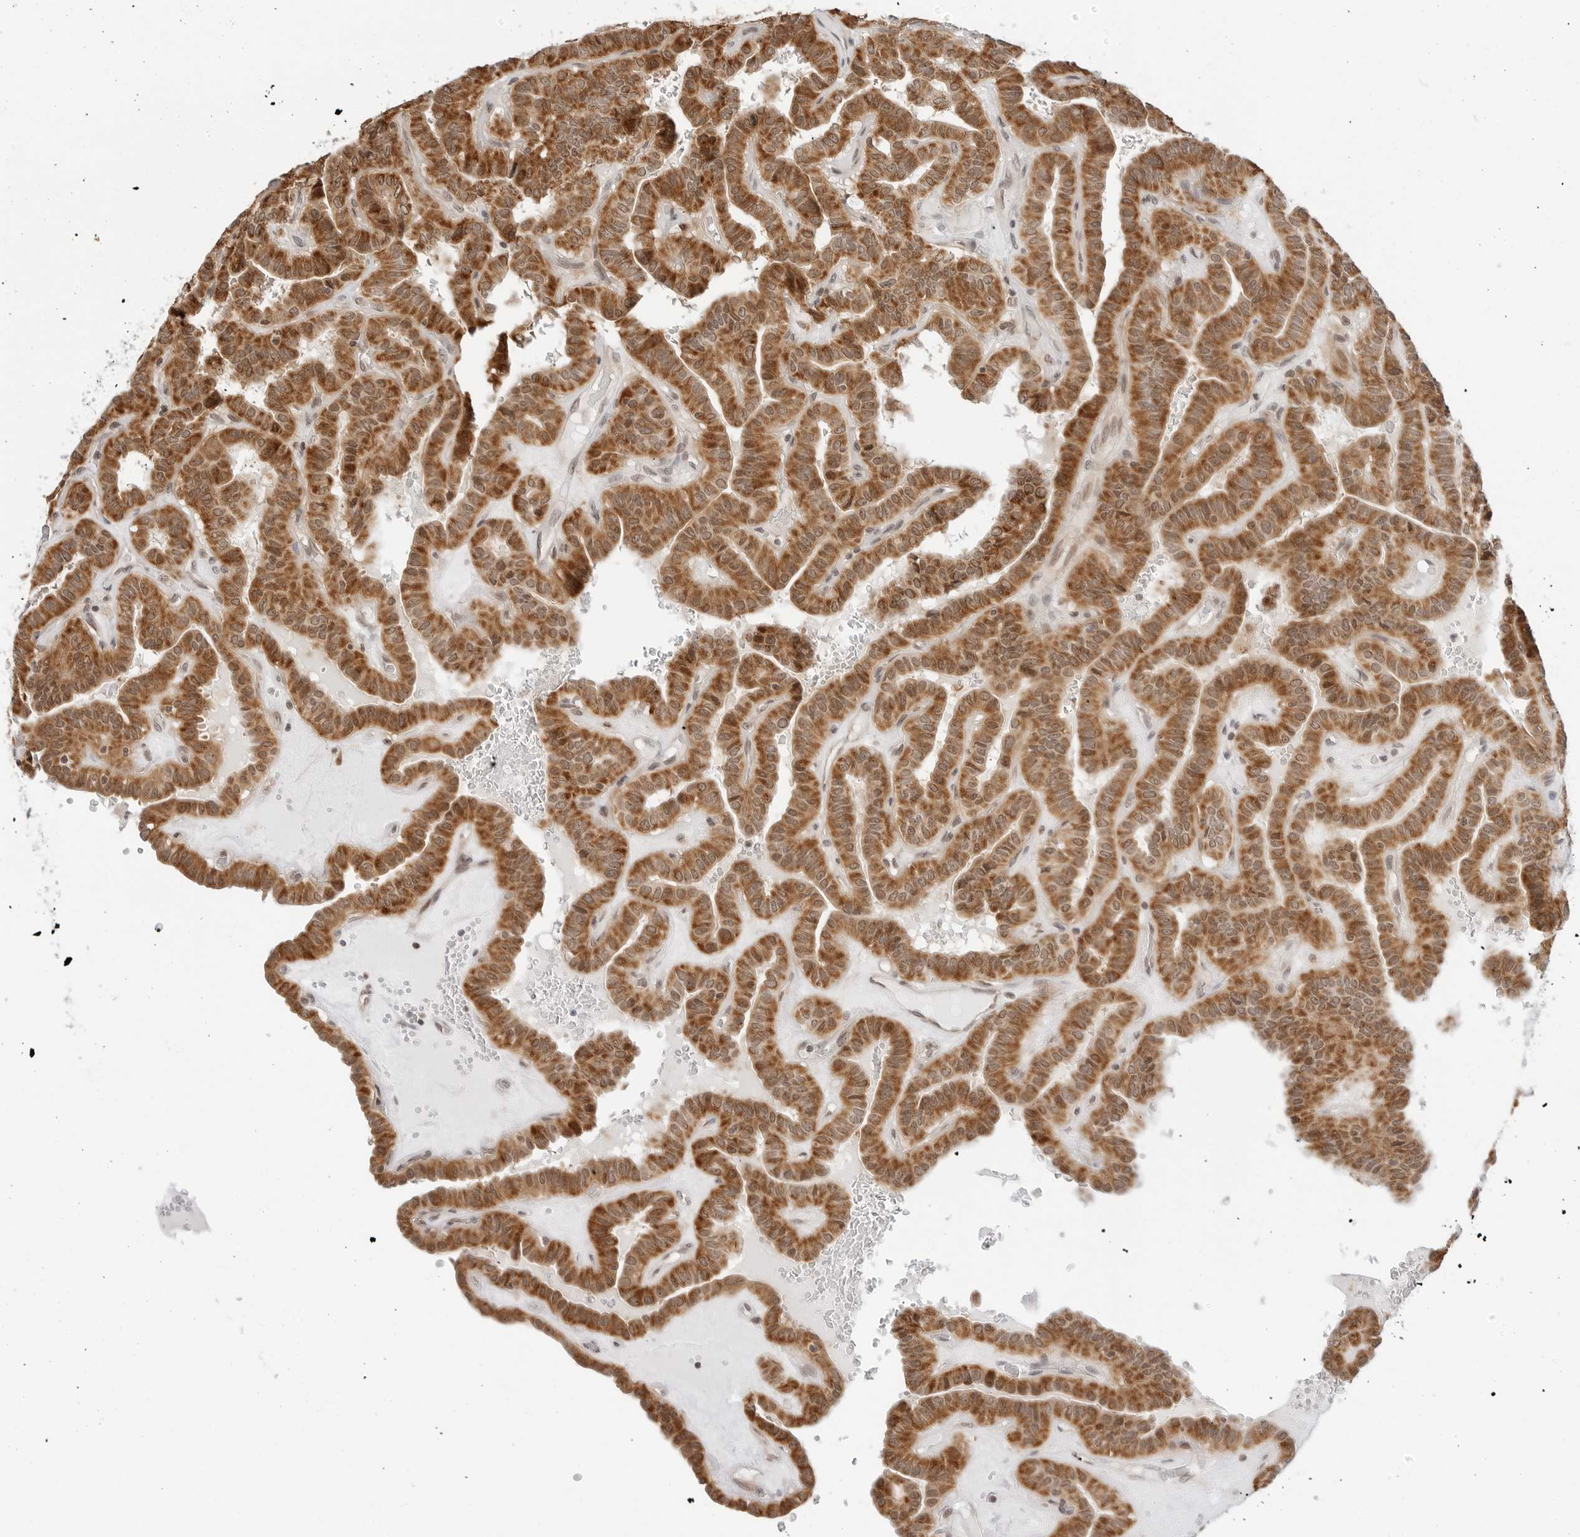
{"staining": {"intensity": "strong", "quantity": ">75%", "location": "cytoplasmic/membranous"}, "tissue": "thyroid cancer", "cell_type": "Tumor cells", "image_type": "cancer", "snomed": [{"axis": "morphology", "description": "Papillary adenocarcinoma, NOS"}, {"axis": "topography", "description": "Thyroid gland"}], "caption": "Protein expression analysis of thyroid cancer reveals strong cytoplasmic/membranous staining in about >75% of tumor cells.", "gene": "POLR3GL", "patient": {"sex": "male", "age": 77}}